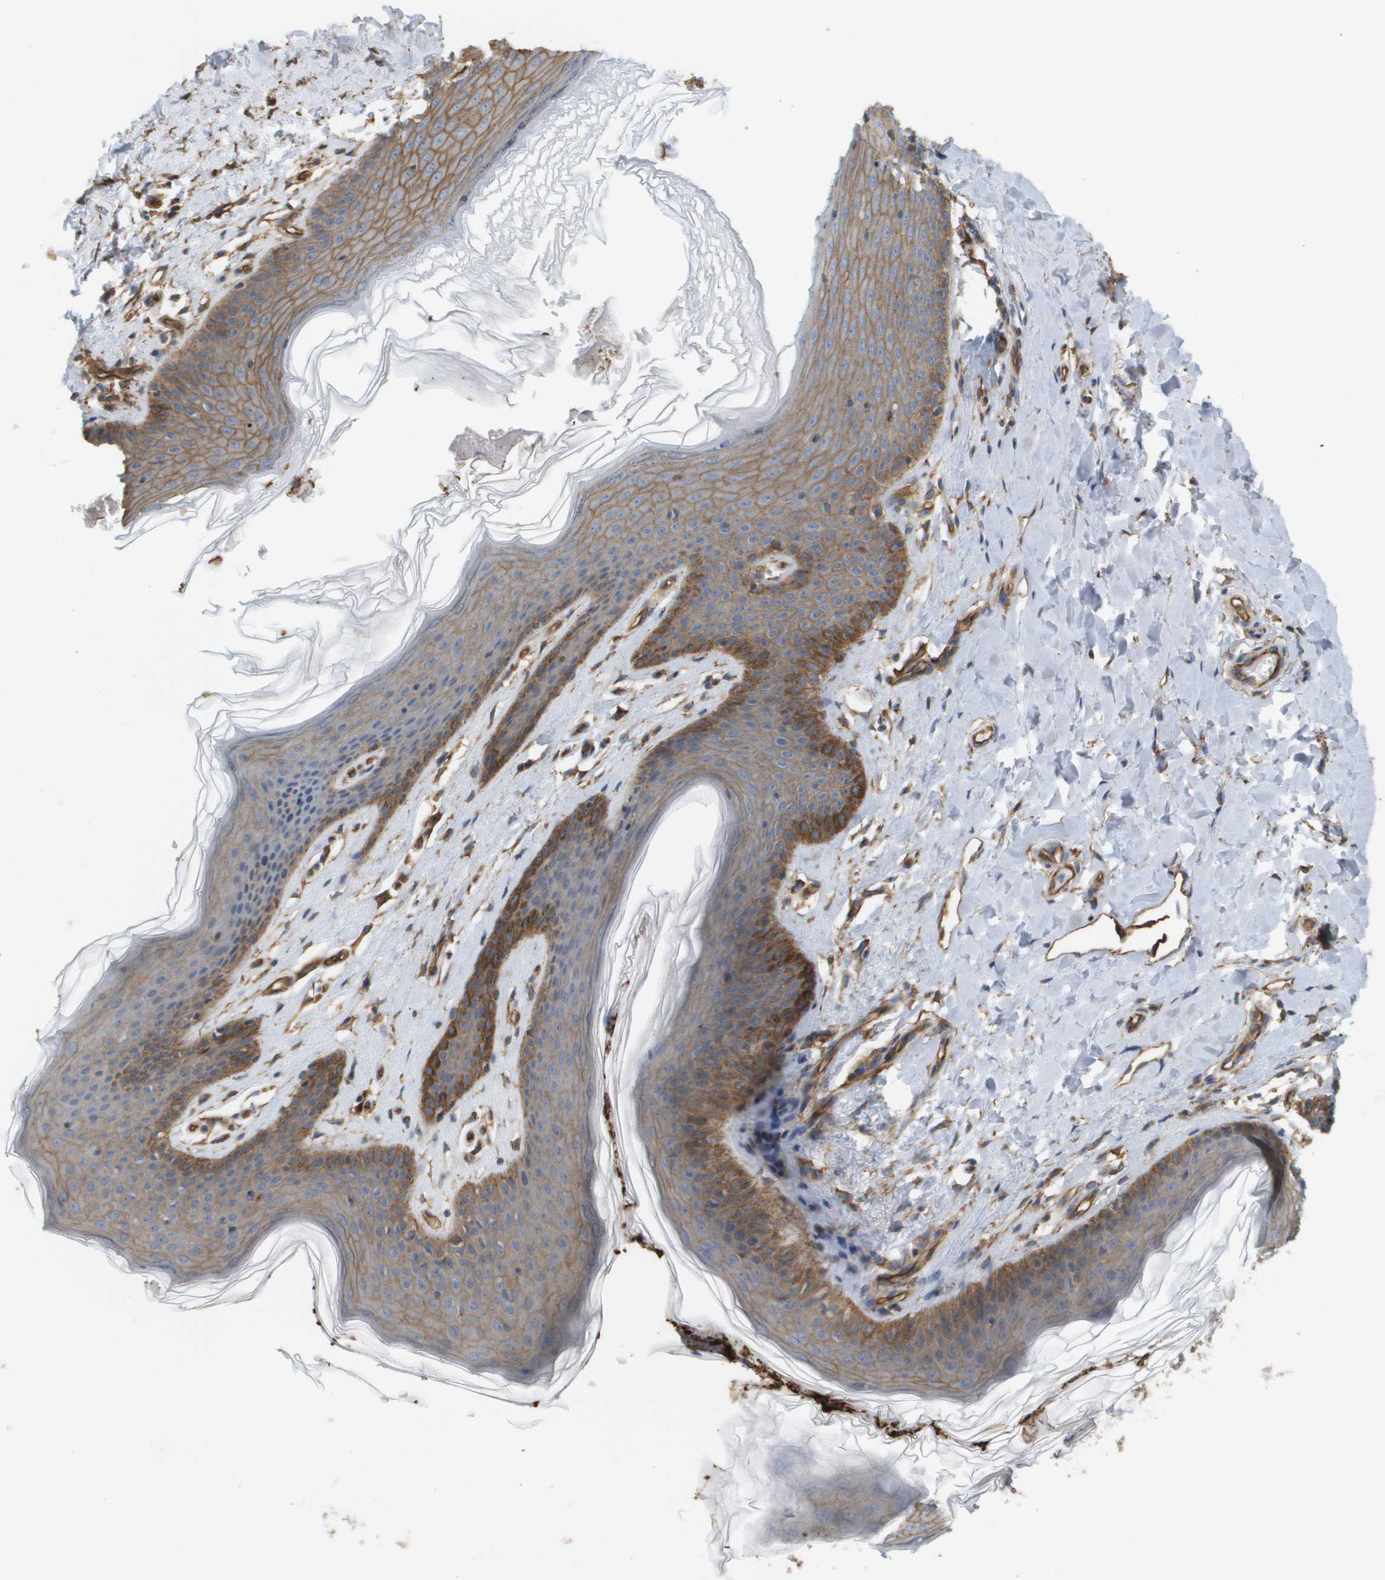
{"staining": {"intensity": "moderate", "quantity": ">75%", "location": "cytoplasmic/membranous"}, "tissue": "skin", "cell_type": "Epidermal cells", "image_type": "normal", "snomed": [{"axis": "morphology", "description": "Normal tissue, NOS"}, {"axis": "topography", "description": "Vulva"}], "caption": "A brown stain labels moderate cytoplasmic/membranous staining of a protein in epidermal cells of unremarkable skin. (DAB (3,3'-diaminobenzidine) IHC, brown staining for protein, blue staining for nuclei).", "gene": "SGMS2", "patient": {"sex": "female", "age": 66}}